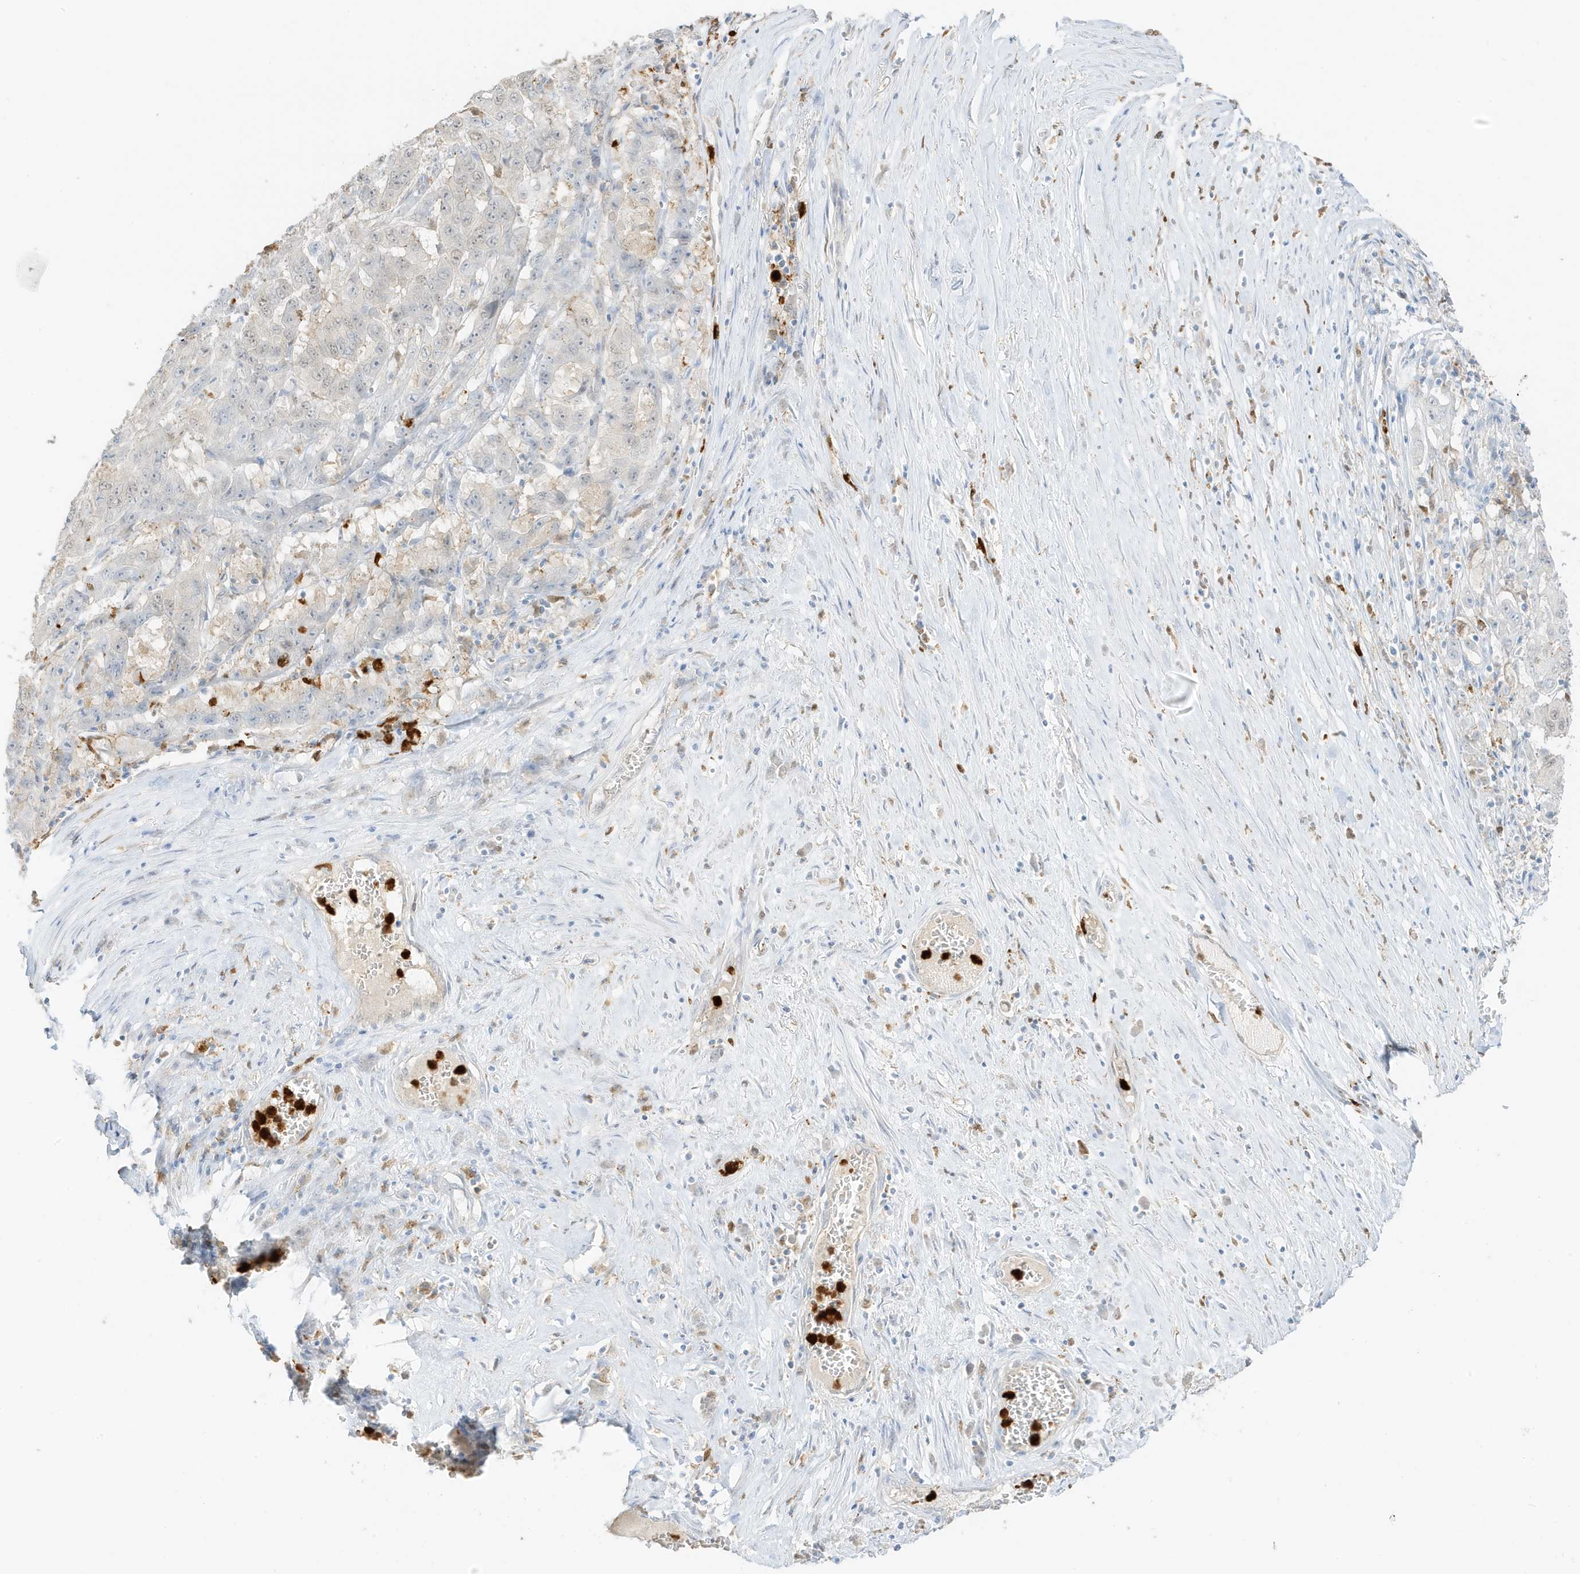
{"staining": {"intensity": "negative", "quantity": "none", "location": "none"}, "tissue": "pancreatic cancer", "cell_type": "Tumor cells", "image_type": "cancer", "snomed": [{"axis": "morphology", "description": "Adenocarcinoma, NOS"}, {"axis": "topography", "description": "Pancreas"}], "caption": "Immunohistochemical staining of human pancreatic cancer shows no significant expression in tumor cells.", "gene": "GCA", "patient": {"sex": "male", "age": 63}}